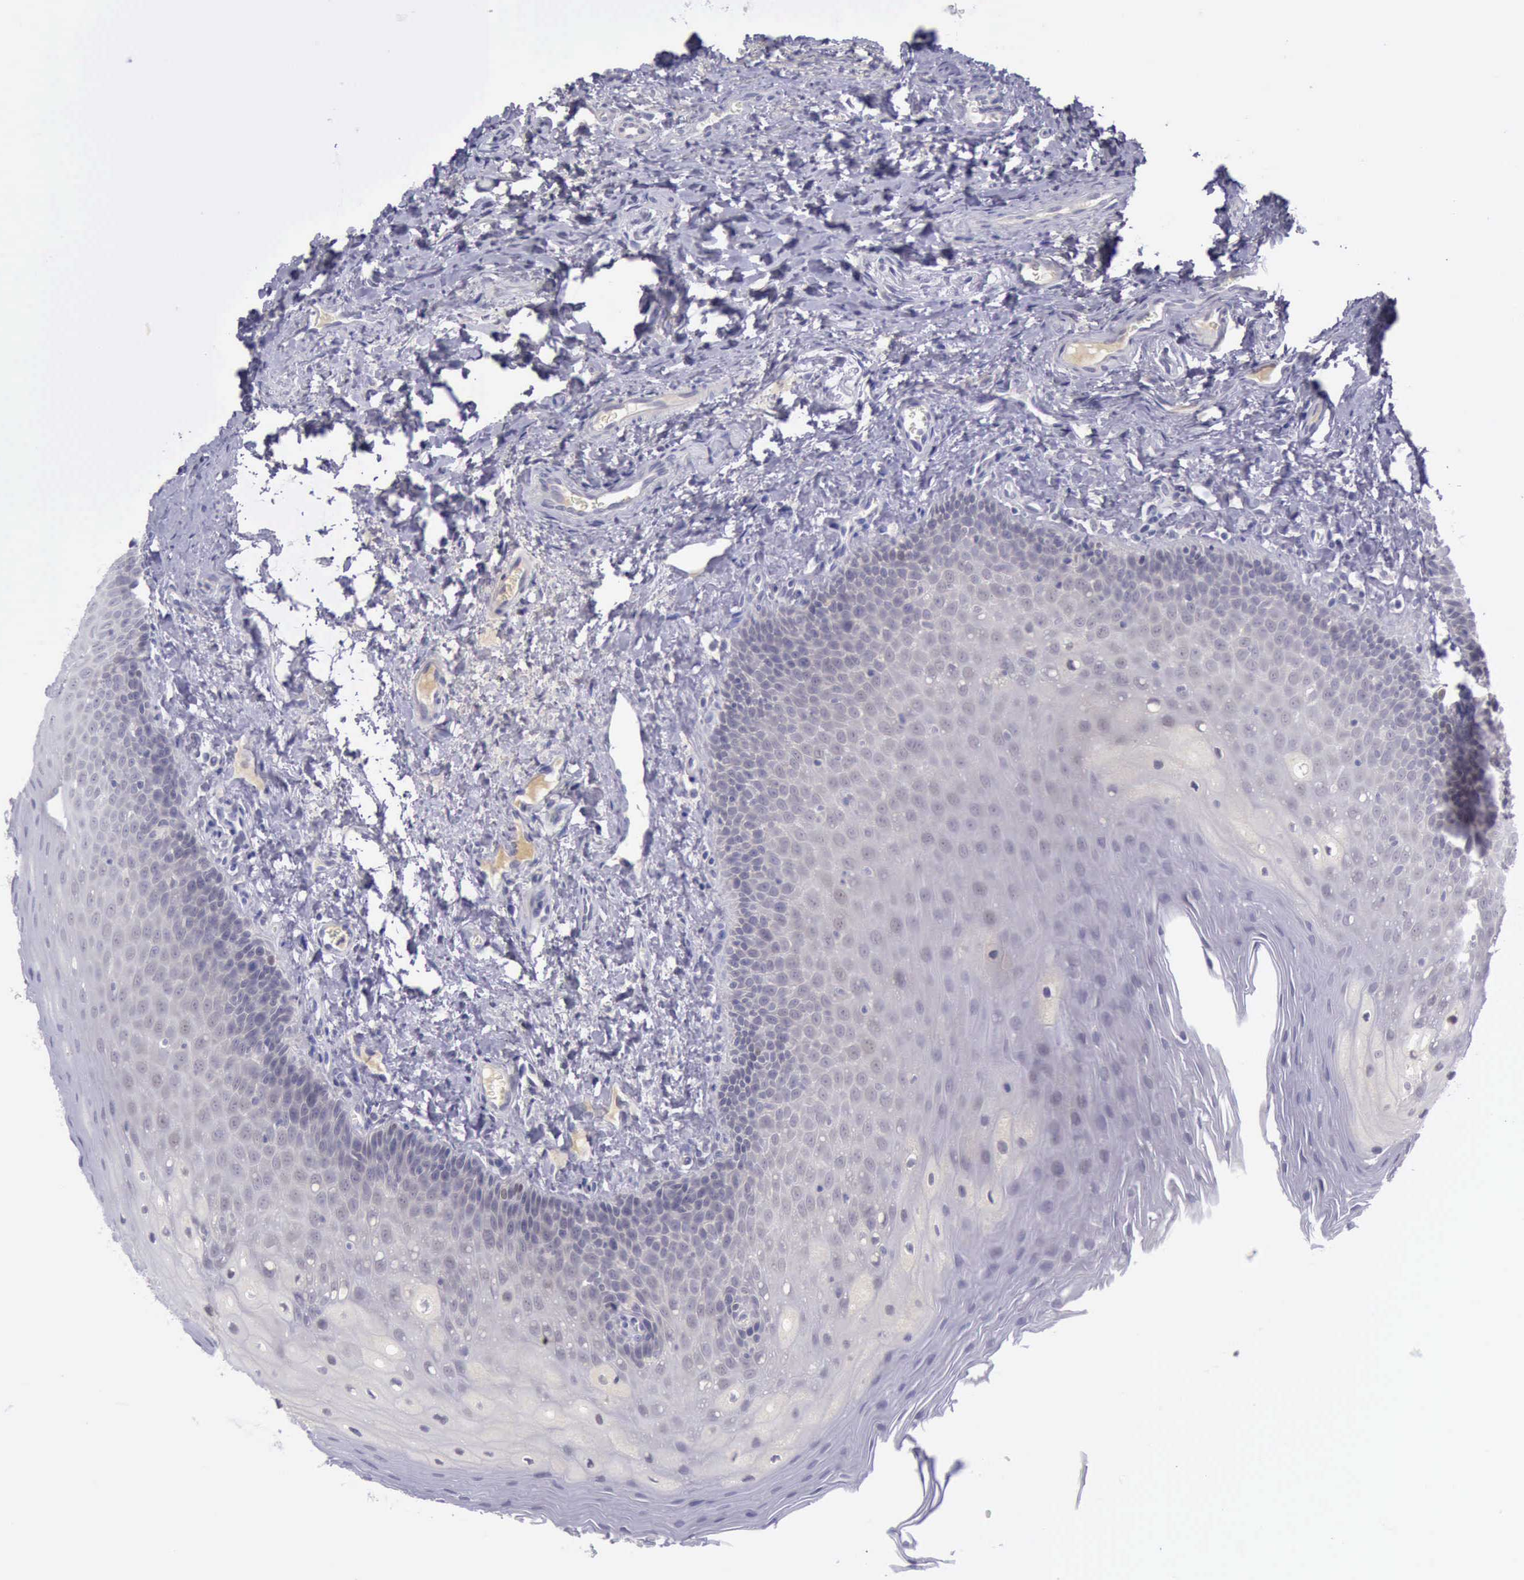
{"staining": {"intensity": "negative", "quantity": "none", "location": "none"}, "tissue": "oral mucosa", "cell_type": "Squamous epithelial cells", "image_type": "normal", "snomed": [{"axis": "morphology", "description": "Normal tissue, NOS"}, {"axis": "topography", "description": "Oral tissue"}], "caption": "Immunohistochemistry image of unremarkable oral mucosa: human oral mucosa stained with DAB (3,3'-diaminobenzidine) shows no significant protein positivity in squamous epithelial cells.", "gene": "ARNT2", "patient": {"sex": "male", "age": 20}}